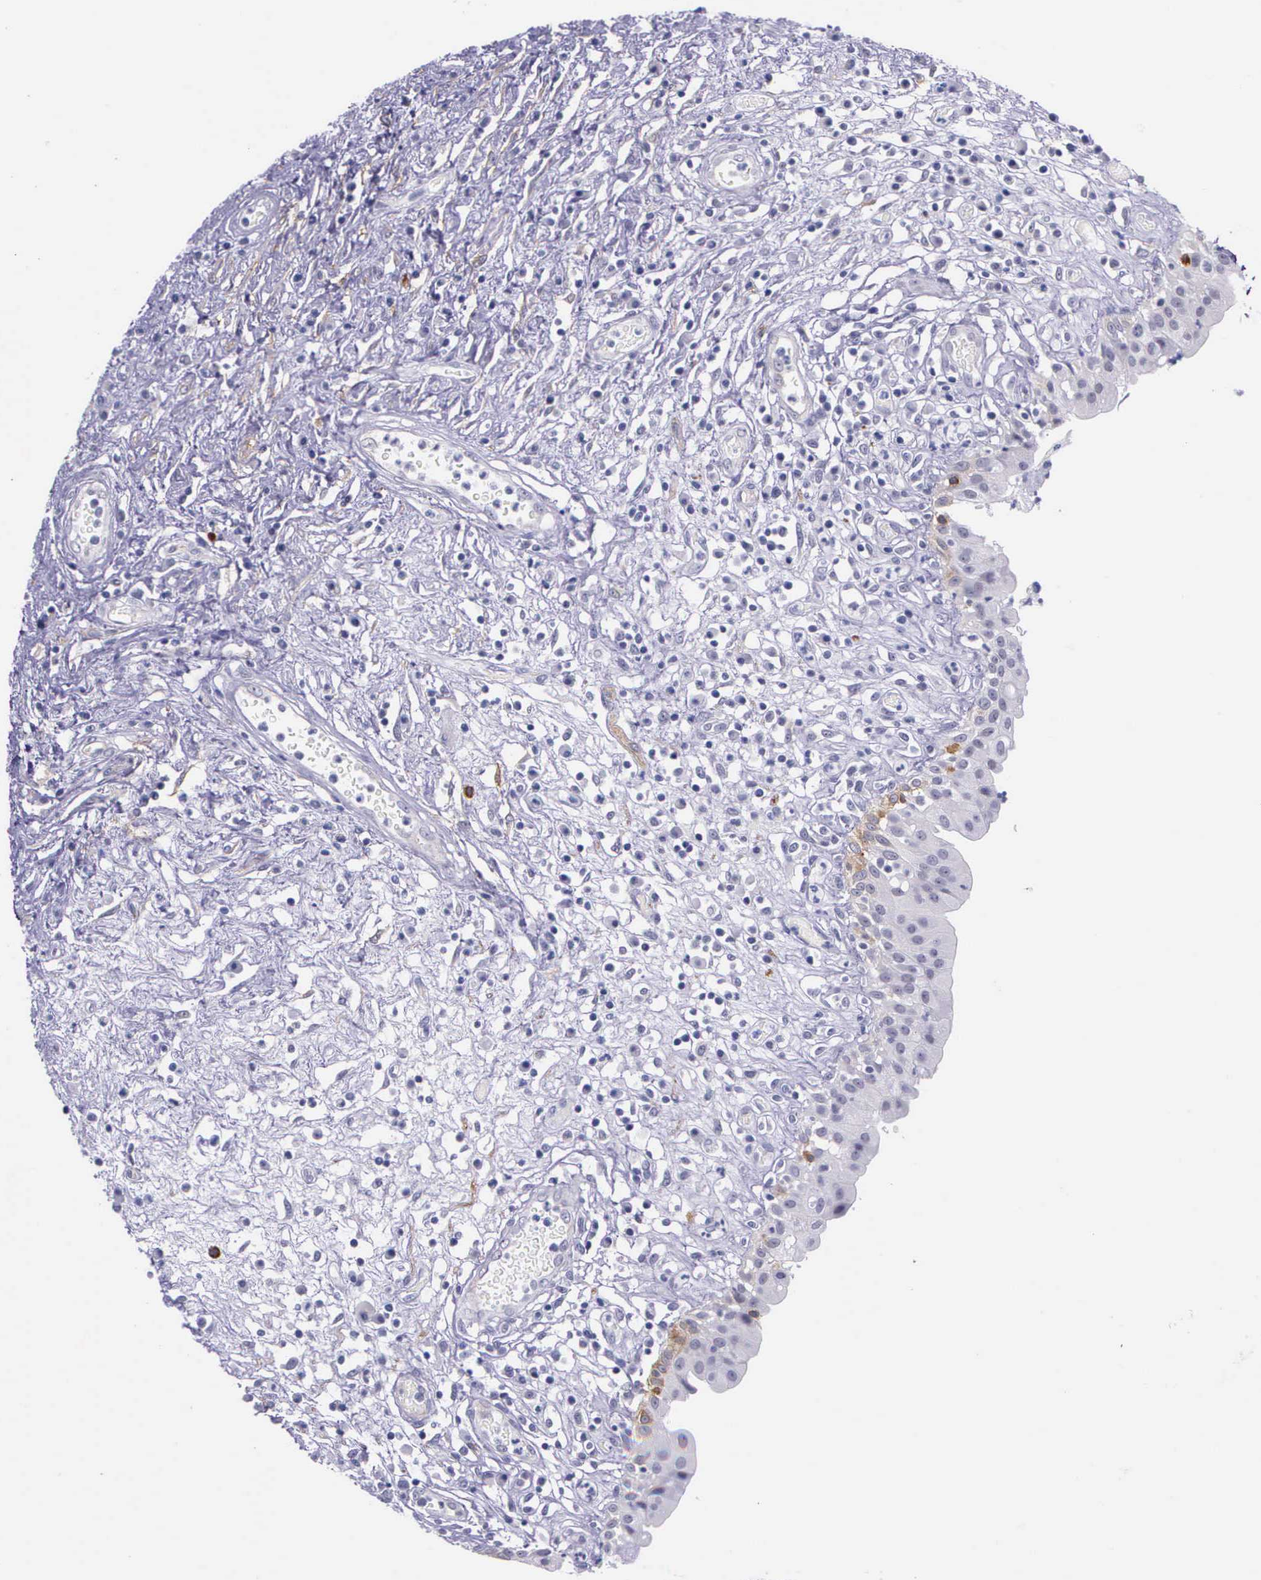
{"staining": {"intensity": "weak", "quantity": "<25%", "location": "cytoplasmic/membranous"}, "tissue": "urinary bladder", "cell_type": "Urothelial cells", "image_type": "normal", "snomed": [{"axis": "morphology", "description": "Normal tissue, NOS"}, {"axis": "topography", "description": "Urinary bladder"}], "caption": "An IHC photomicrograph of unremarkable urinary bladder is shown. There is no staining in urothelial cells of urinary bladder. Brightfield microscopy of IHC stained with DAB (brown) and hematoxylin (blue), captured at high magnification.", "gene": "AHNAK2", "patient": {"sex": "female", "age": 85}}